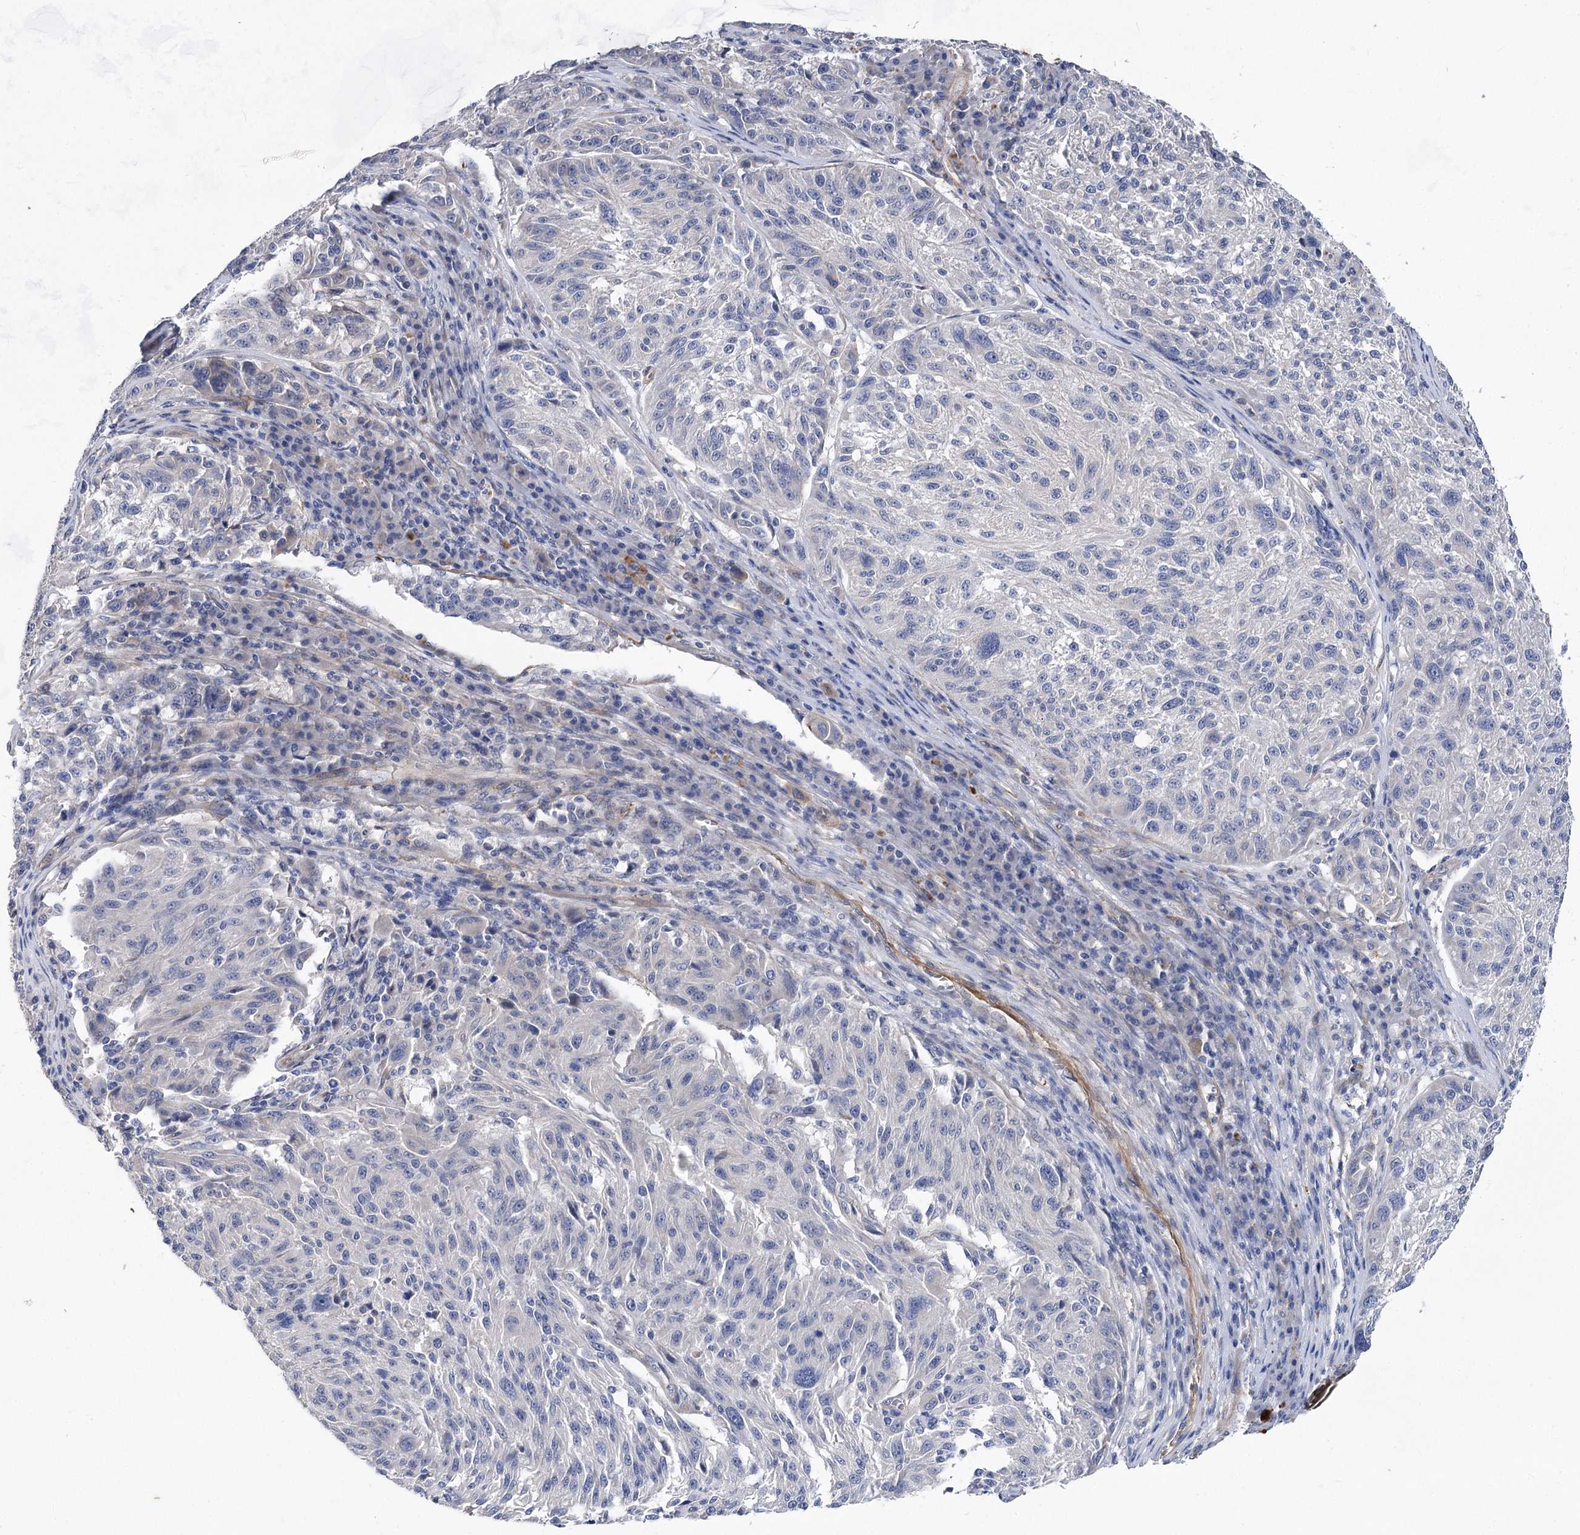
{"staining": {"intensity": "negative", "quantity": "none", "location": "none"}, "tissue": "melanoma", "cell_type": "Tumor cells", "image_type": "cancer", "snomed": [{"axis": "morphology", "description": "Malignant melanoma, NOS"}, {"axis": "topography", "description": "Skin"}], "caption": "Tumor cells show no significant protein expression in melanoma.", "gene": "RDH16", "patient": {"sex": "male", "age": 53}}